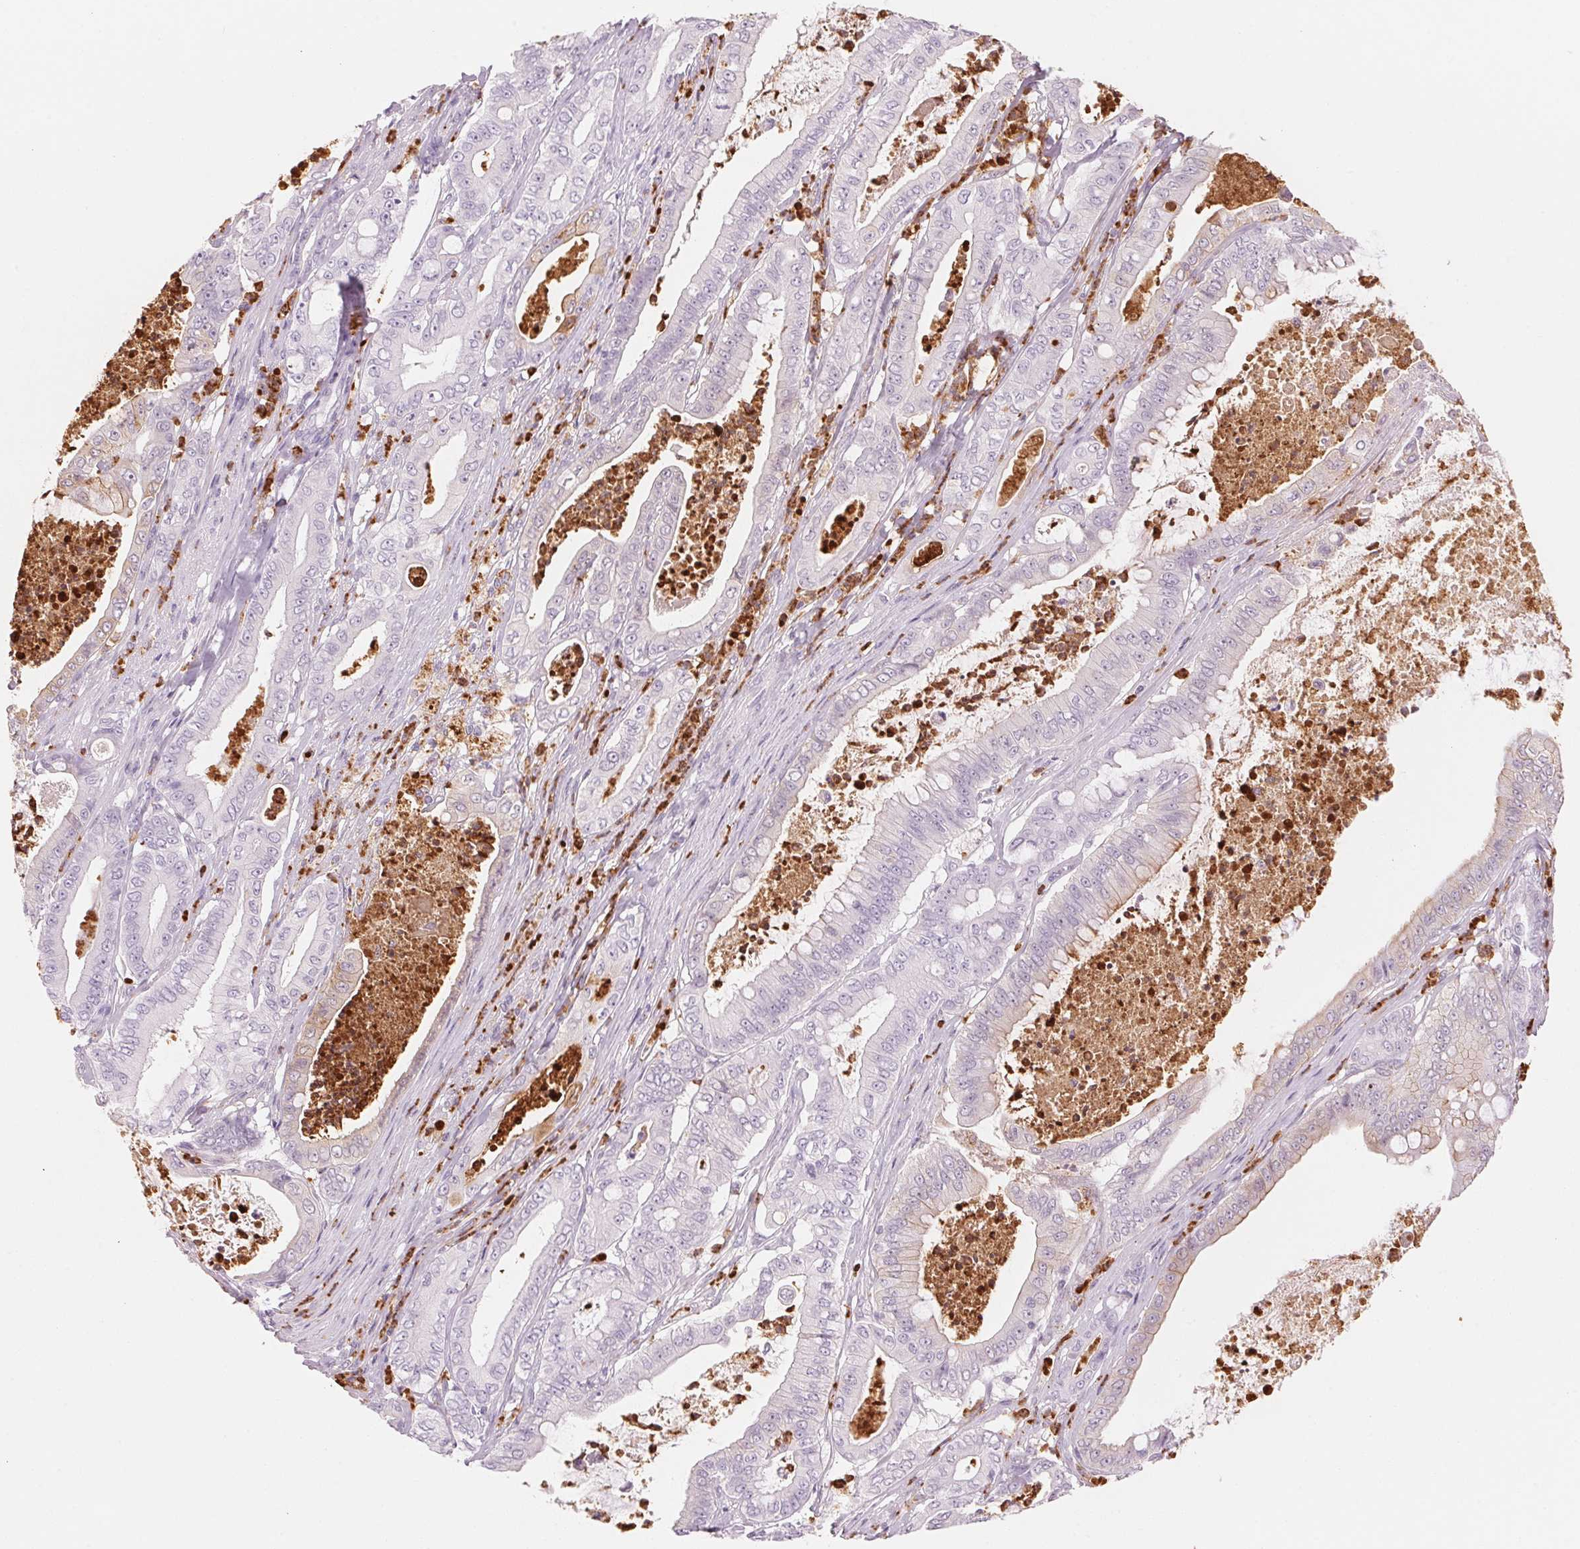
{"staining": {"intensity": "weak", "quantity": "<25%", "location": "cytoplasmic/membranous"}, "tissue": "pancreatic cancer", "cell_type": "Tumor cells", "image_type": "cancer", "snomed": [{"axis": "morphology", "description": "Adenocarcinoma, NOS"}, {"axis": "topography", "description": "Pancreas"}], "caption": "Tumor cells are negative for brown protein staining in adenocarcinoma (pancreatic).", "gene": "KLK7", "patient": {"sex": "male", "age": 71}}